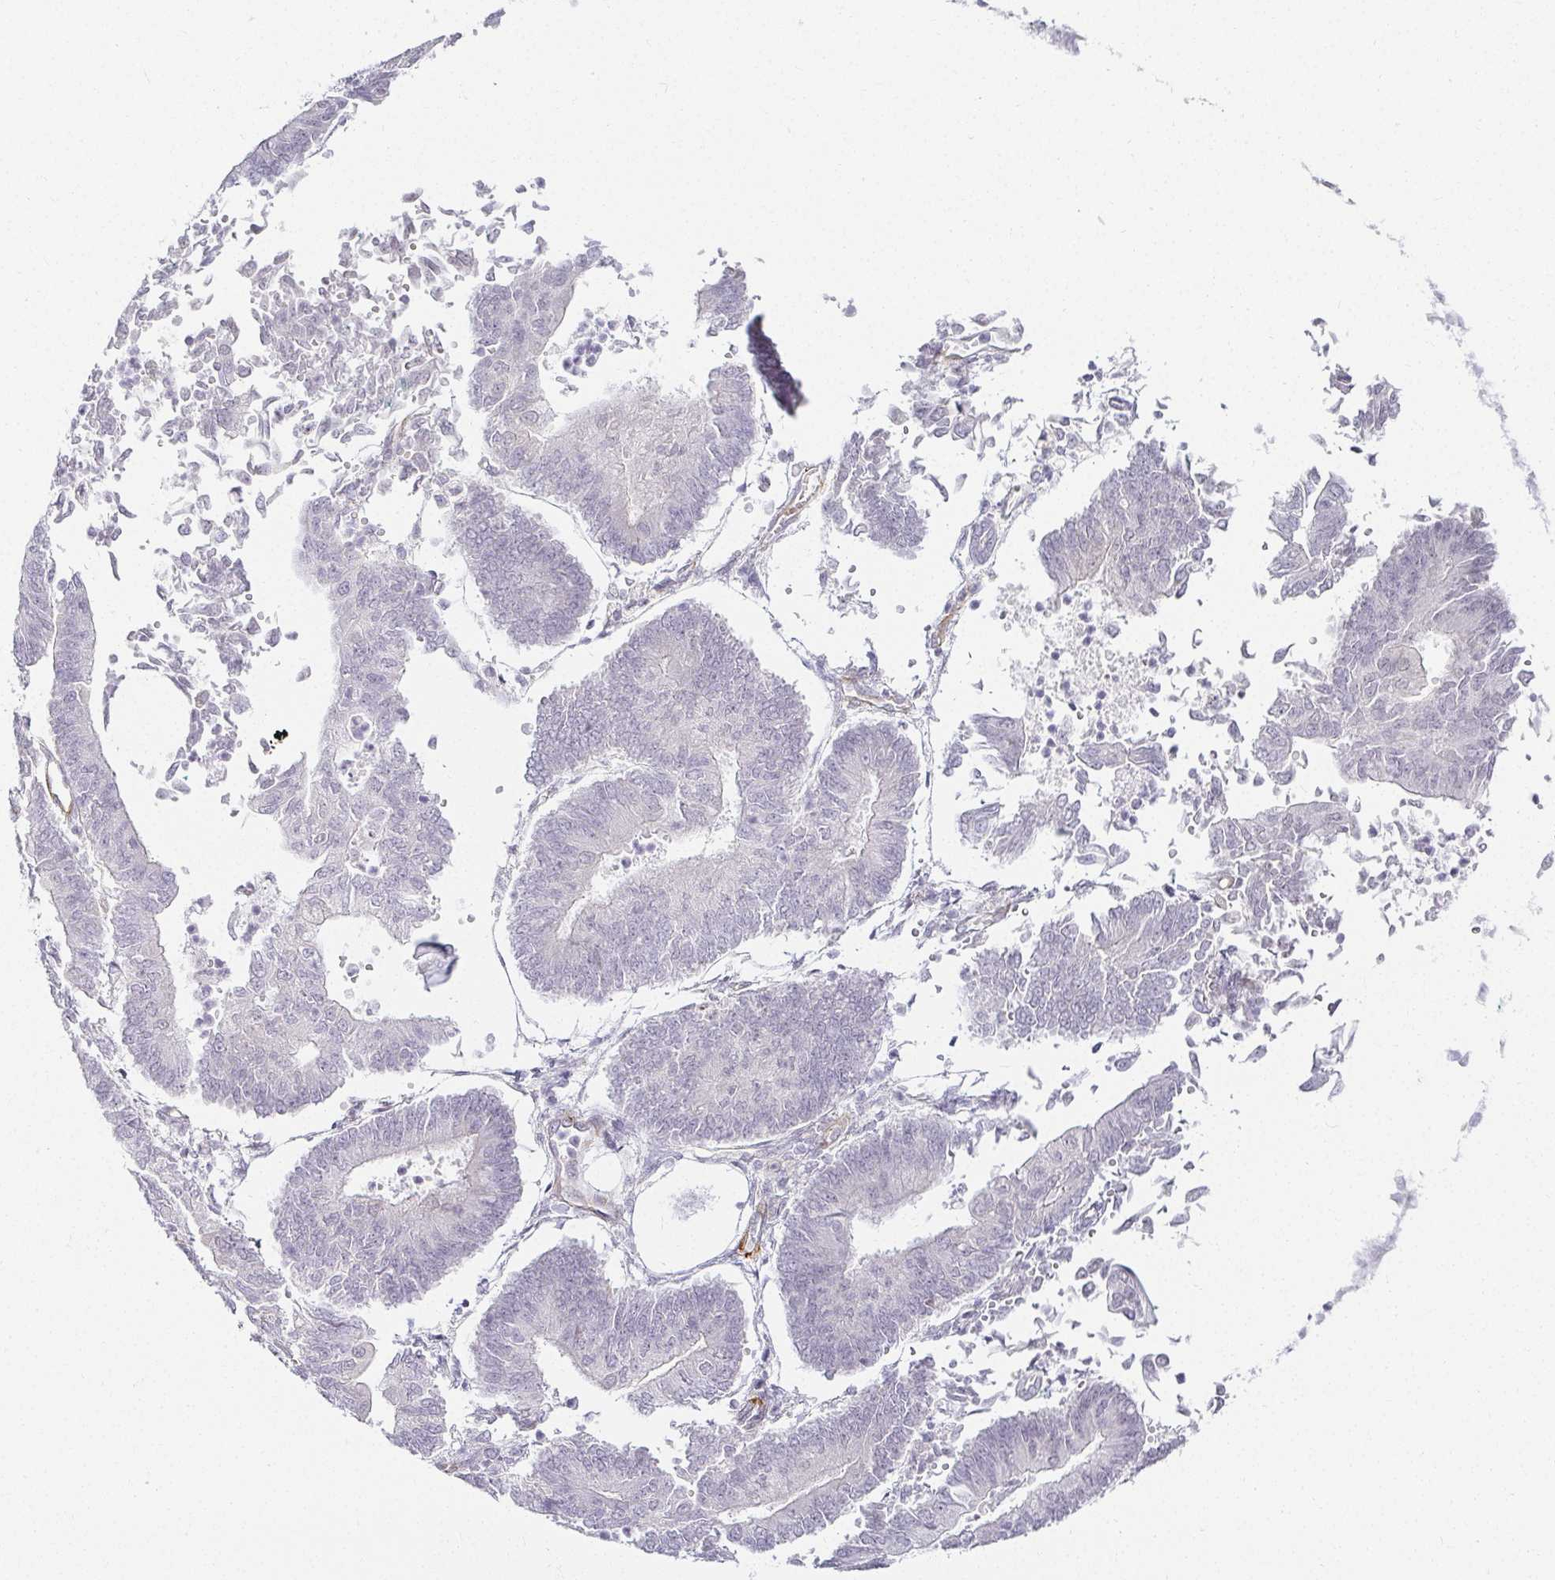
{"staining": {"intensity": "negative", "quantity": "none", "location": "none"}, "tissue": "endometrial cancer", "cell_type": "Tumor cells", "image_type": "cancer", "snomed": [{"axis": "morphology", "description": "Adenocarcinoma, NOS"}, {"axis": "topography", "description": "Endometrium"}], "caption": "Immunohistochemistry of human endometrial cancer (adenocarcinoma) demonstrates no staining in tumor cells. (Stains: DAB immunohistochemistry (IHC) with hematoxylin counter stain, Microscopy: brightfield microscopy at high magnification).", "gene": "ACAN", "patient": {"sex": "female", "age": 65}}